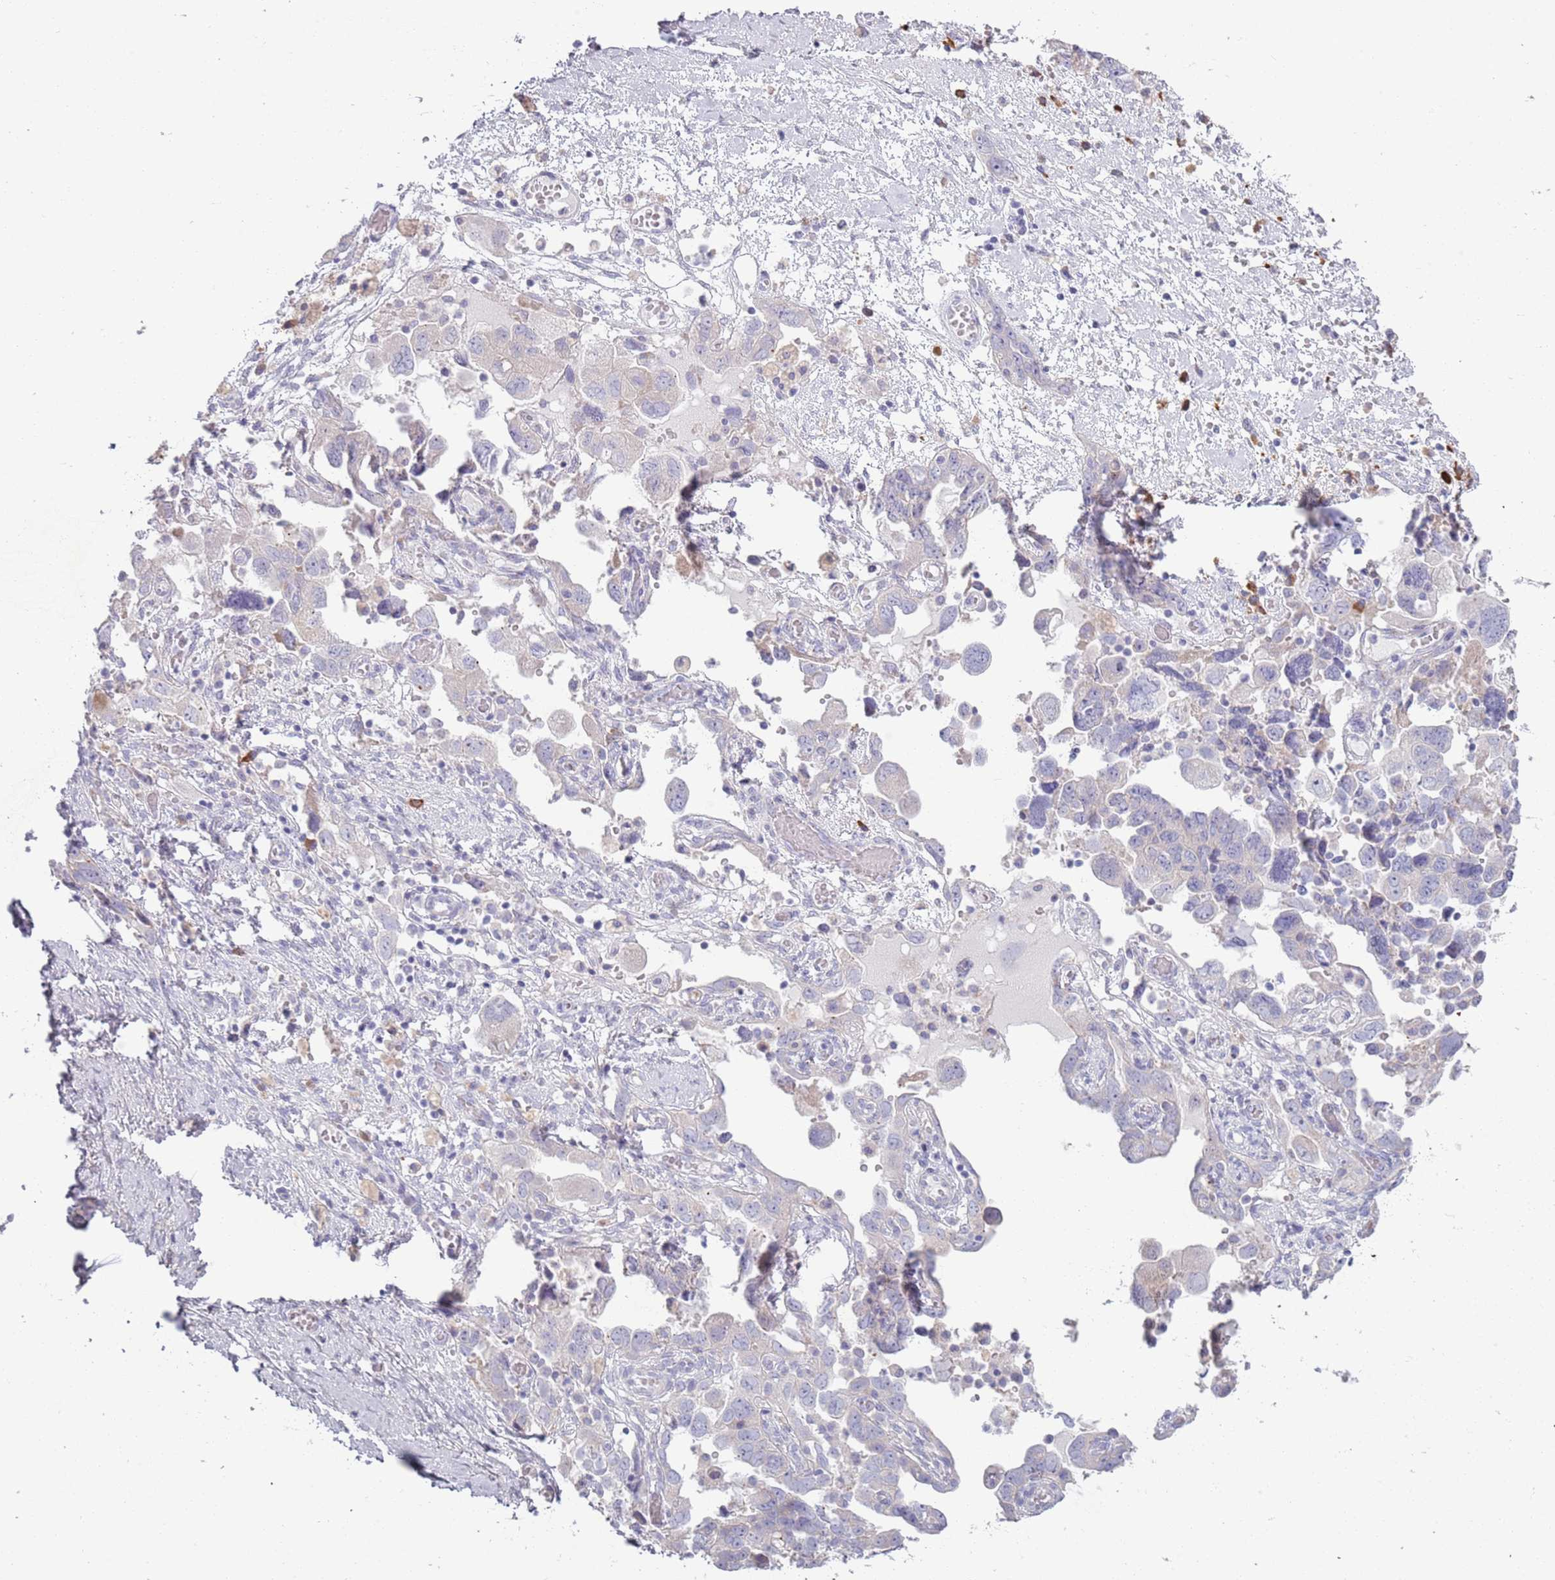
{"staining": {"intensity": "negative", "quantity": "none", "location": "none"}, "tissue": "ovarian cancer", "cell_type": "Tumor cells", "image_type": "cancer", "snomed": [{"axis": "morphology", "description": "Carcinoma, NOS"}, {"axis": "morphology", "description": "Cystadenocarcinoma, serous, NOS"}, {"axis": "topography", "description": "Ovary"}], "caption": "The photomicrograph demonstrates no significant expression in tumor cells of ovarian serous cystadenocarcinoma.", "gene": "LTB", "patient": {"sex": "female", "age": 69}}